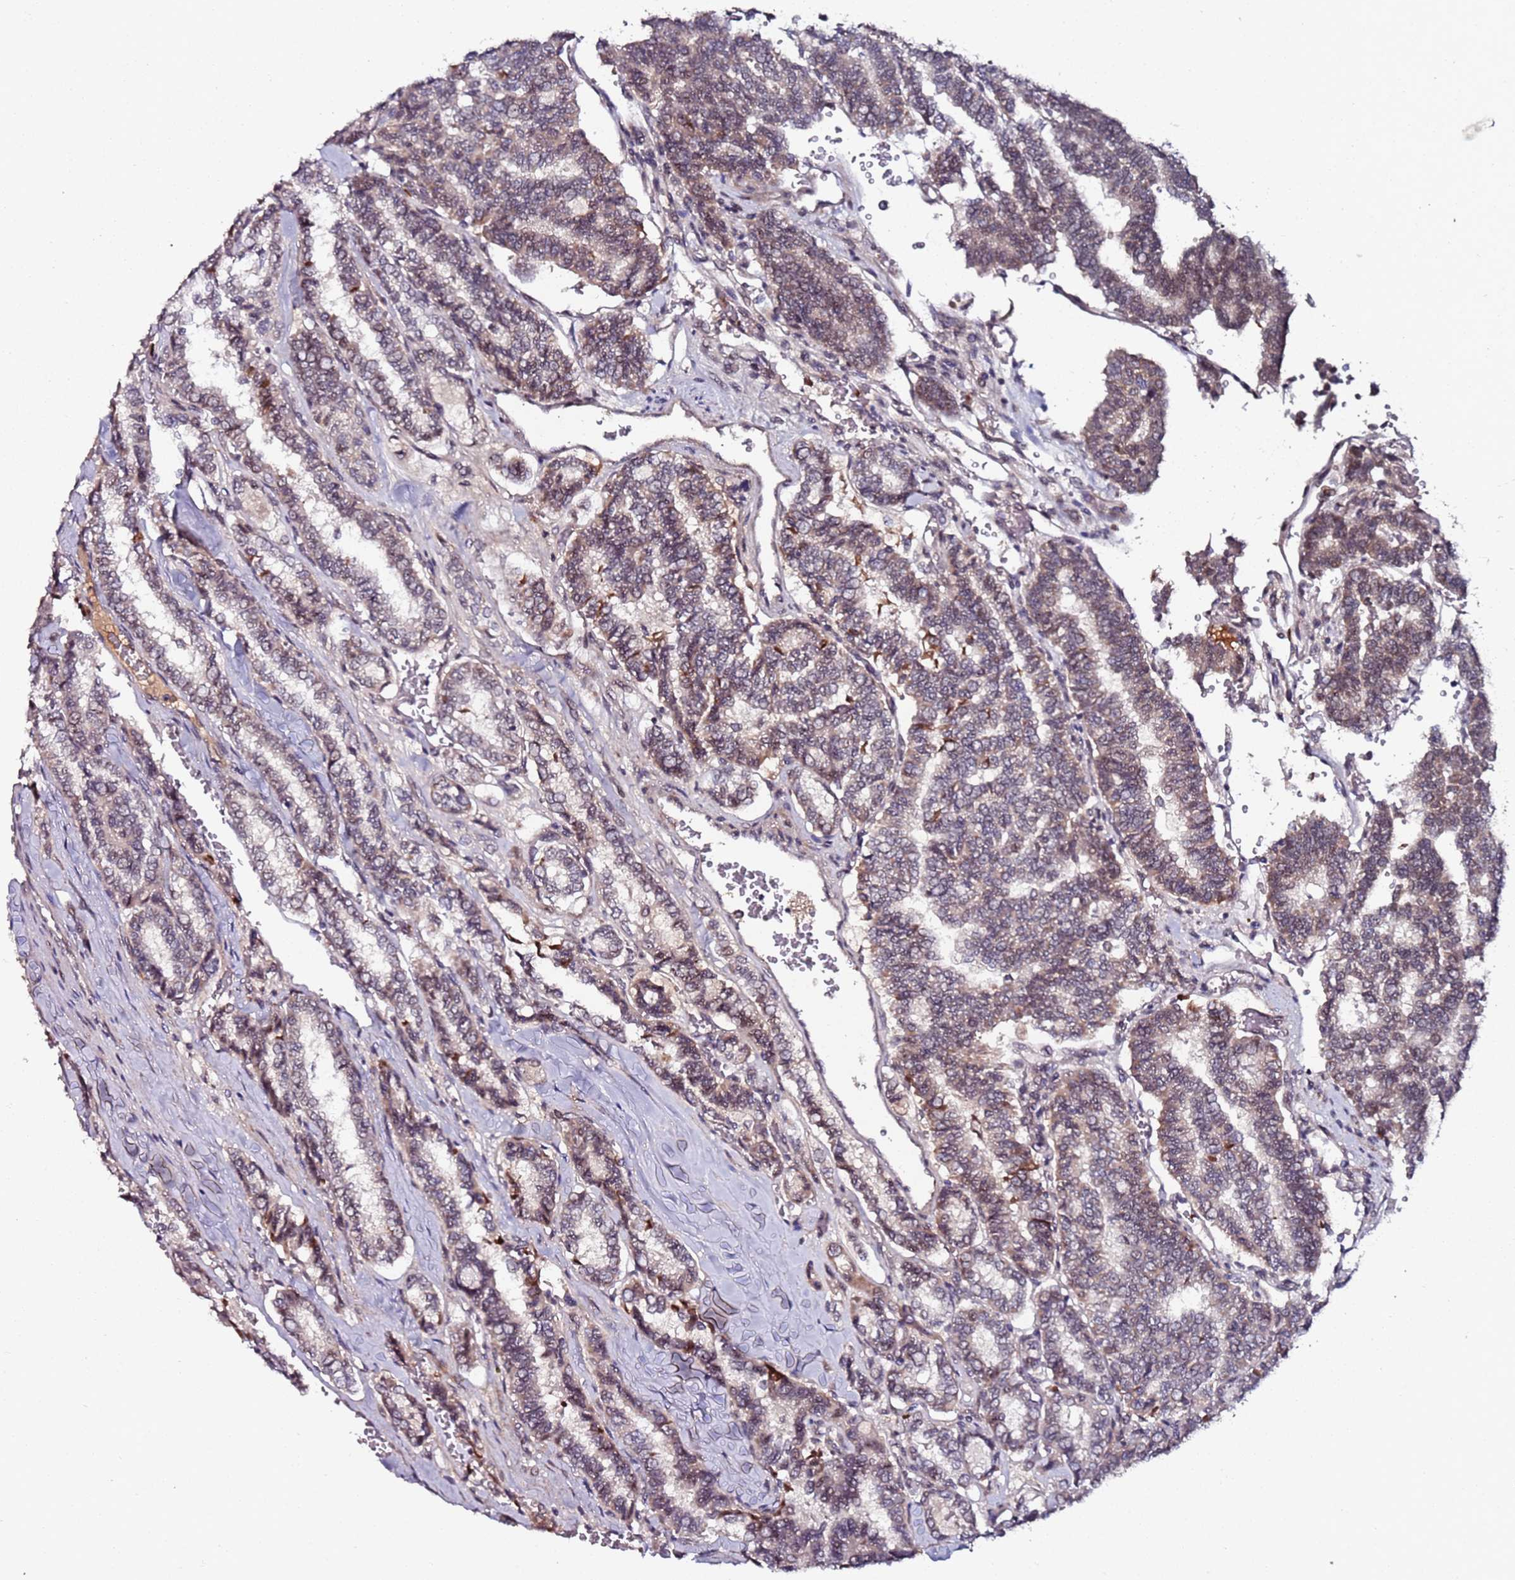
{"staining": {"intensity": "weak", "quantity": "25%-75%", "location": "cytoplasmic/membranous,nuclear"}, "tissue": "thyroid cancer", "cell_type": "Tumor cells", "image_type": "cancer", "snomed": [{"axis": "morphology", "description": "Papillary adenocarcinoma, NOS"}, {"axis": "topography", "description": "Thyroid gland"}], "caption": "Tumor cells reveal low levels of weak cytoplasmic/membranous and nuclear expression in about 25%-75% of cells in human thyroid cancer (papillary adenocarcinoma).", "gene": "DUSP28", "patient": {"sex": "female", "age": 35}}